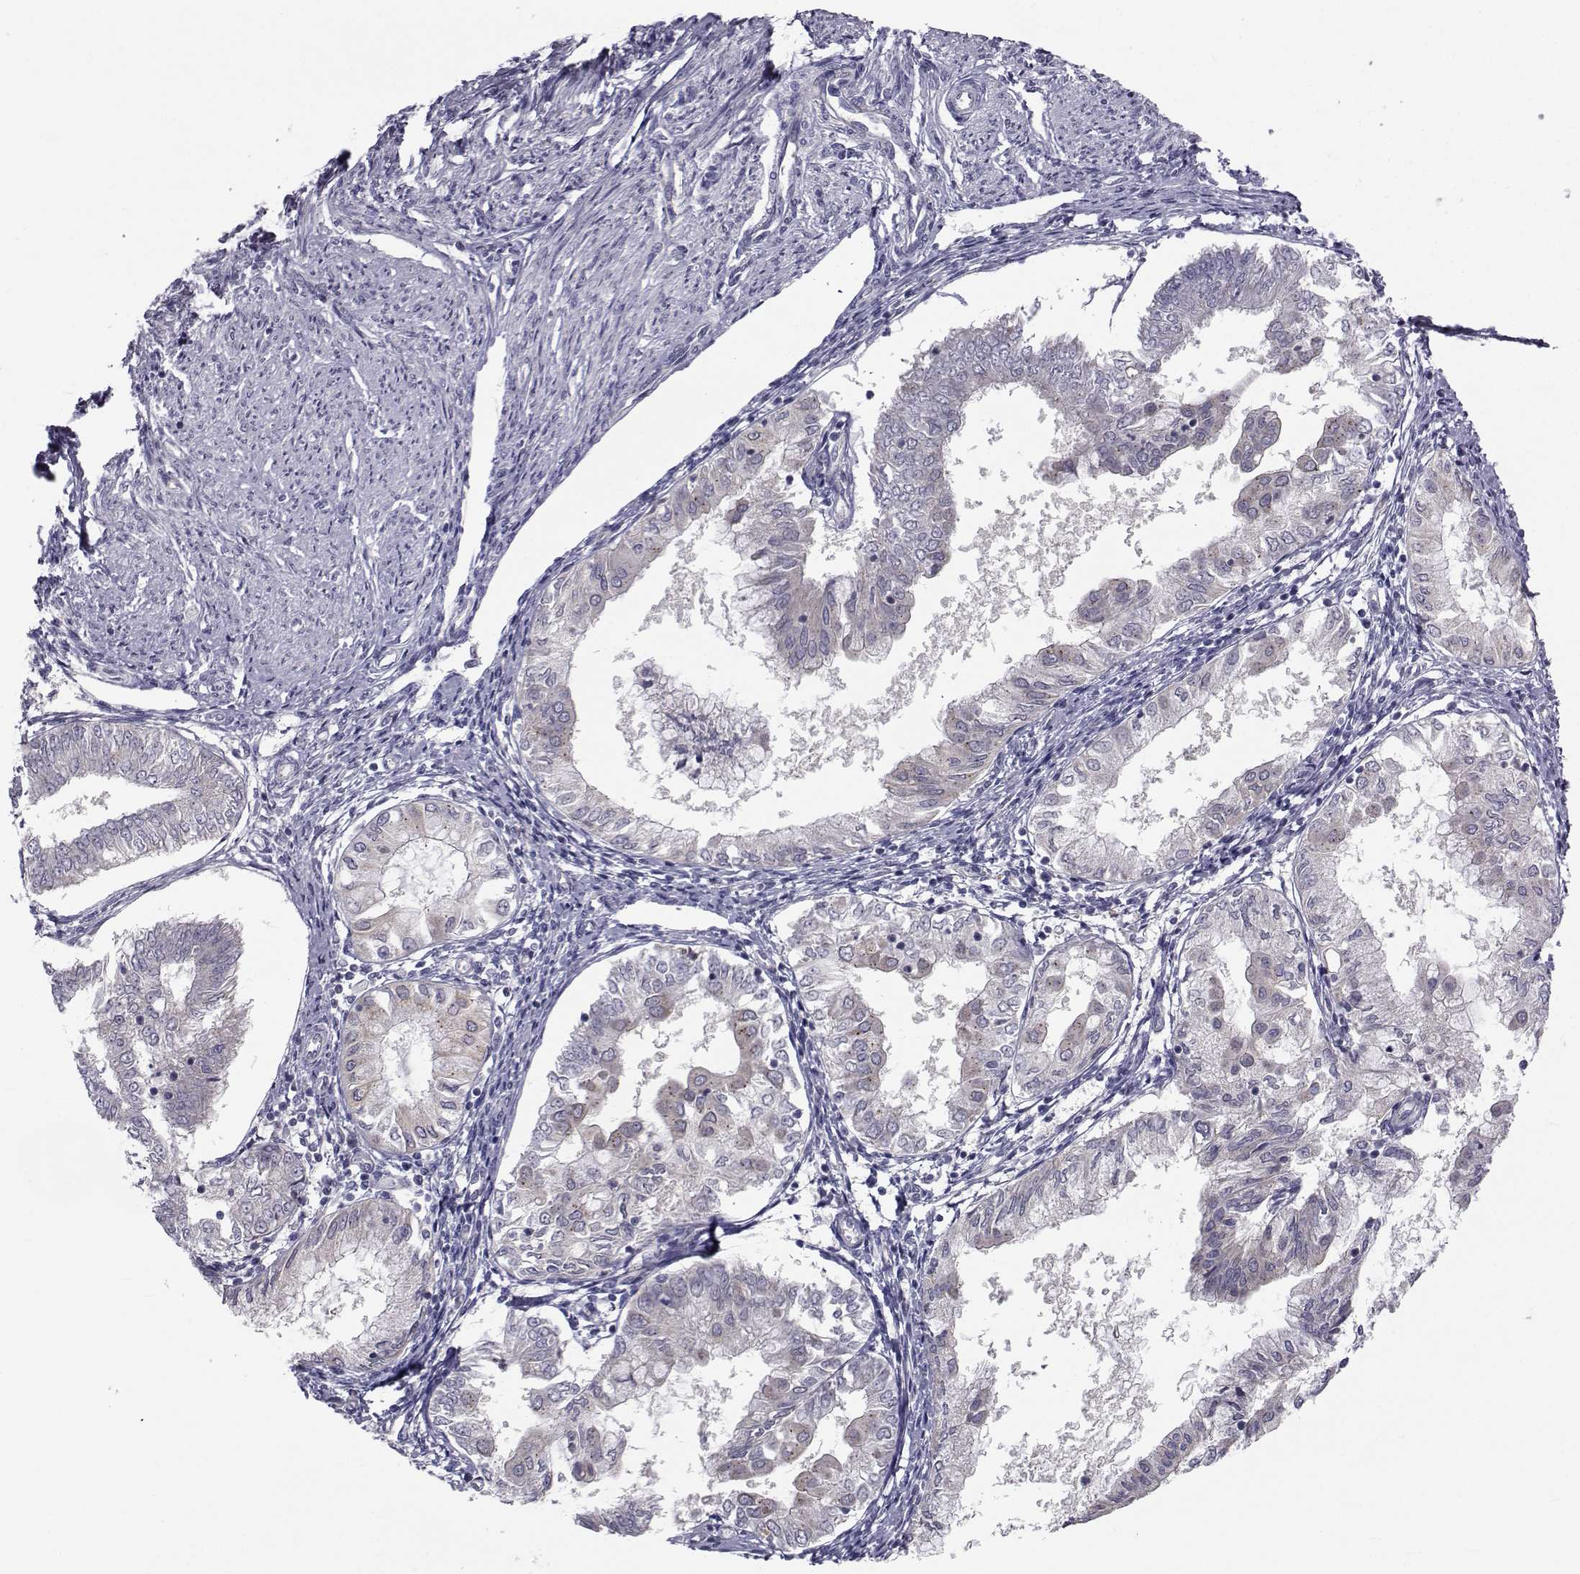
{"staining": {"intensity": "negative", "quantity": "none", "location": "none"}, "tissue": "endometrial cancer", "cell_type": "Tumor cells", "image_type": "cancer", "snomed": [{"axis": "morphology", "description": "Adenocarcinoma, NOS"}, {"axis": "topography", "description": "Endometrium"}], "caption": "Tumor cells are negative for brown protein staining in adenocarcinoma (endometrial).", "gene": "ANGPT1", "patient": {"sex": "female", "age": 68}}